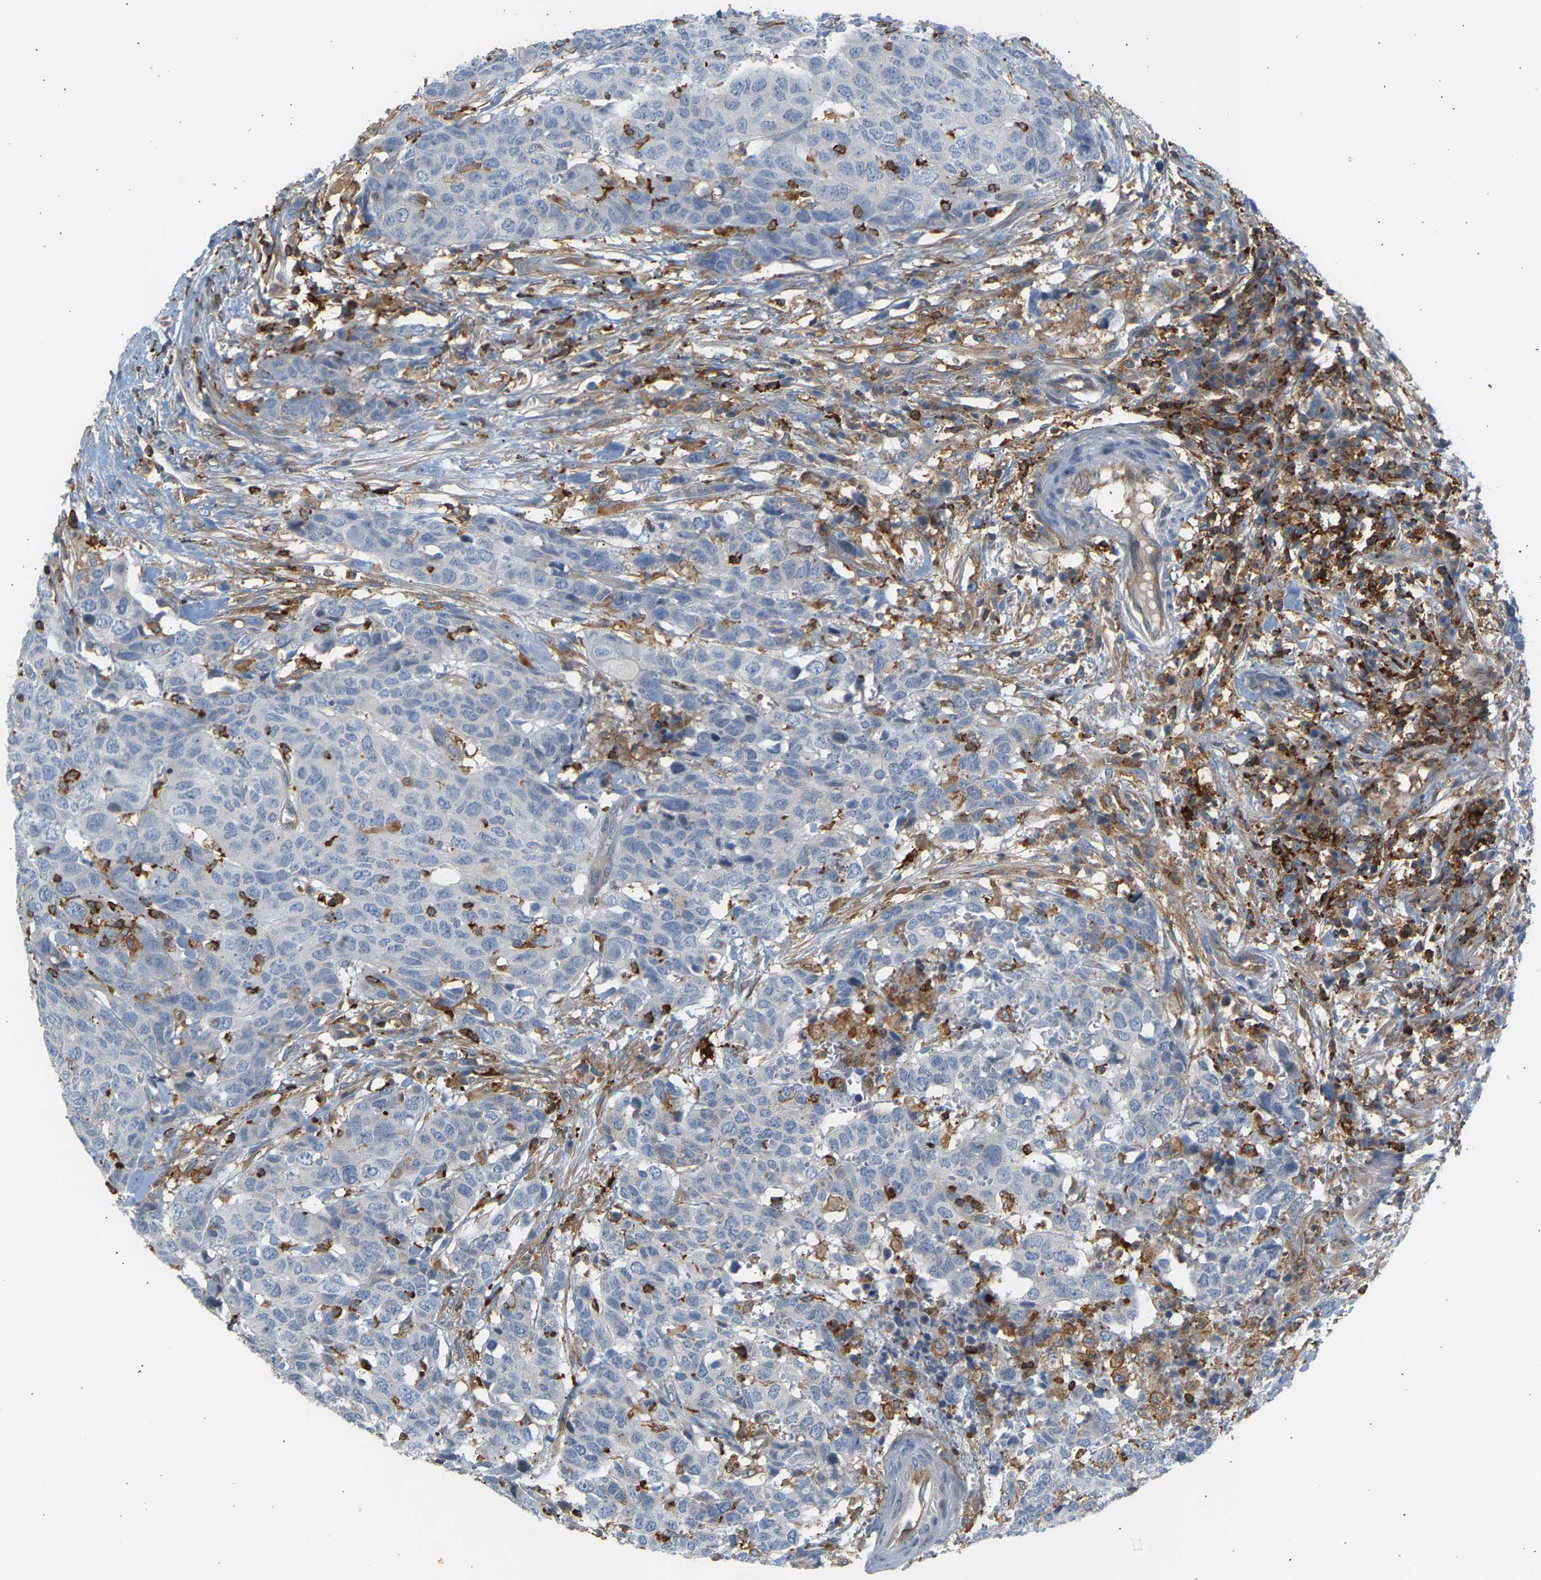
{"staining": {"intensity": "negative", "quantity": "none", "location": "none"}, "tissue": "head and neck cancer", "cell_type": "Tumor cells", "image_type": "cancer", "snomed": [{"axis": "morphology", "description": "Squamous cell carcinoma, NOS"}, {"axis": "topography", "description": "Head-Neck"}], "caption": "High power microscopy image of an IHC image of head and neck cancer (squamous cell carcinoma), revealing no significant positivity in tumor cells.", "gene": "FNBP1", "patient": {"sex": "male", "age": 66}}